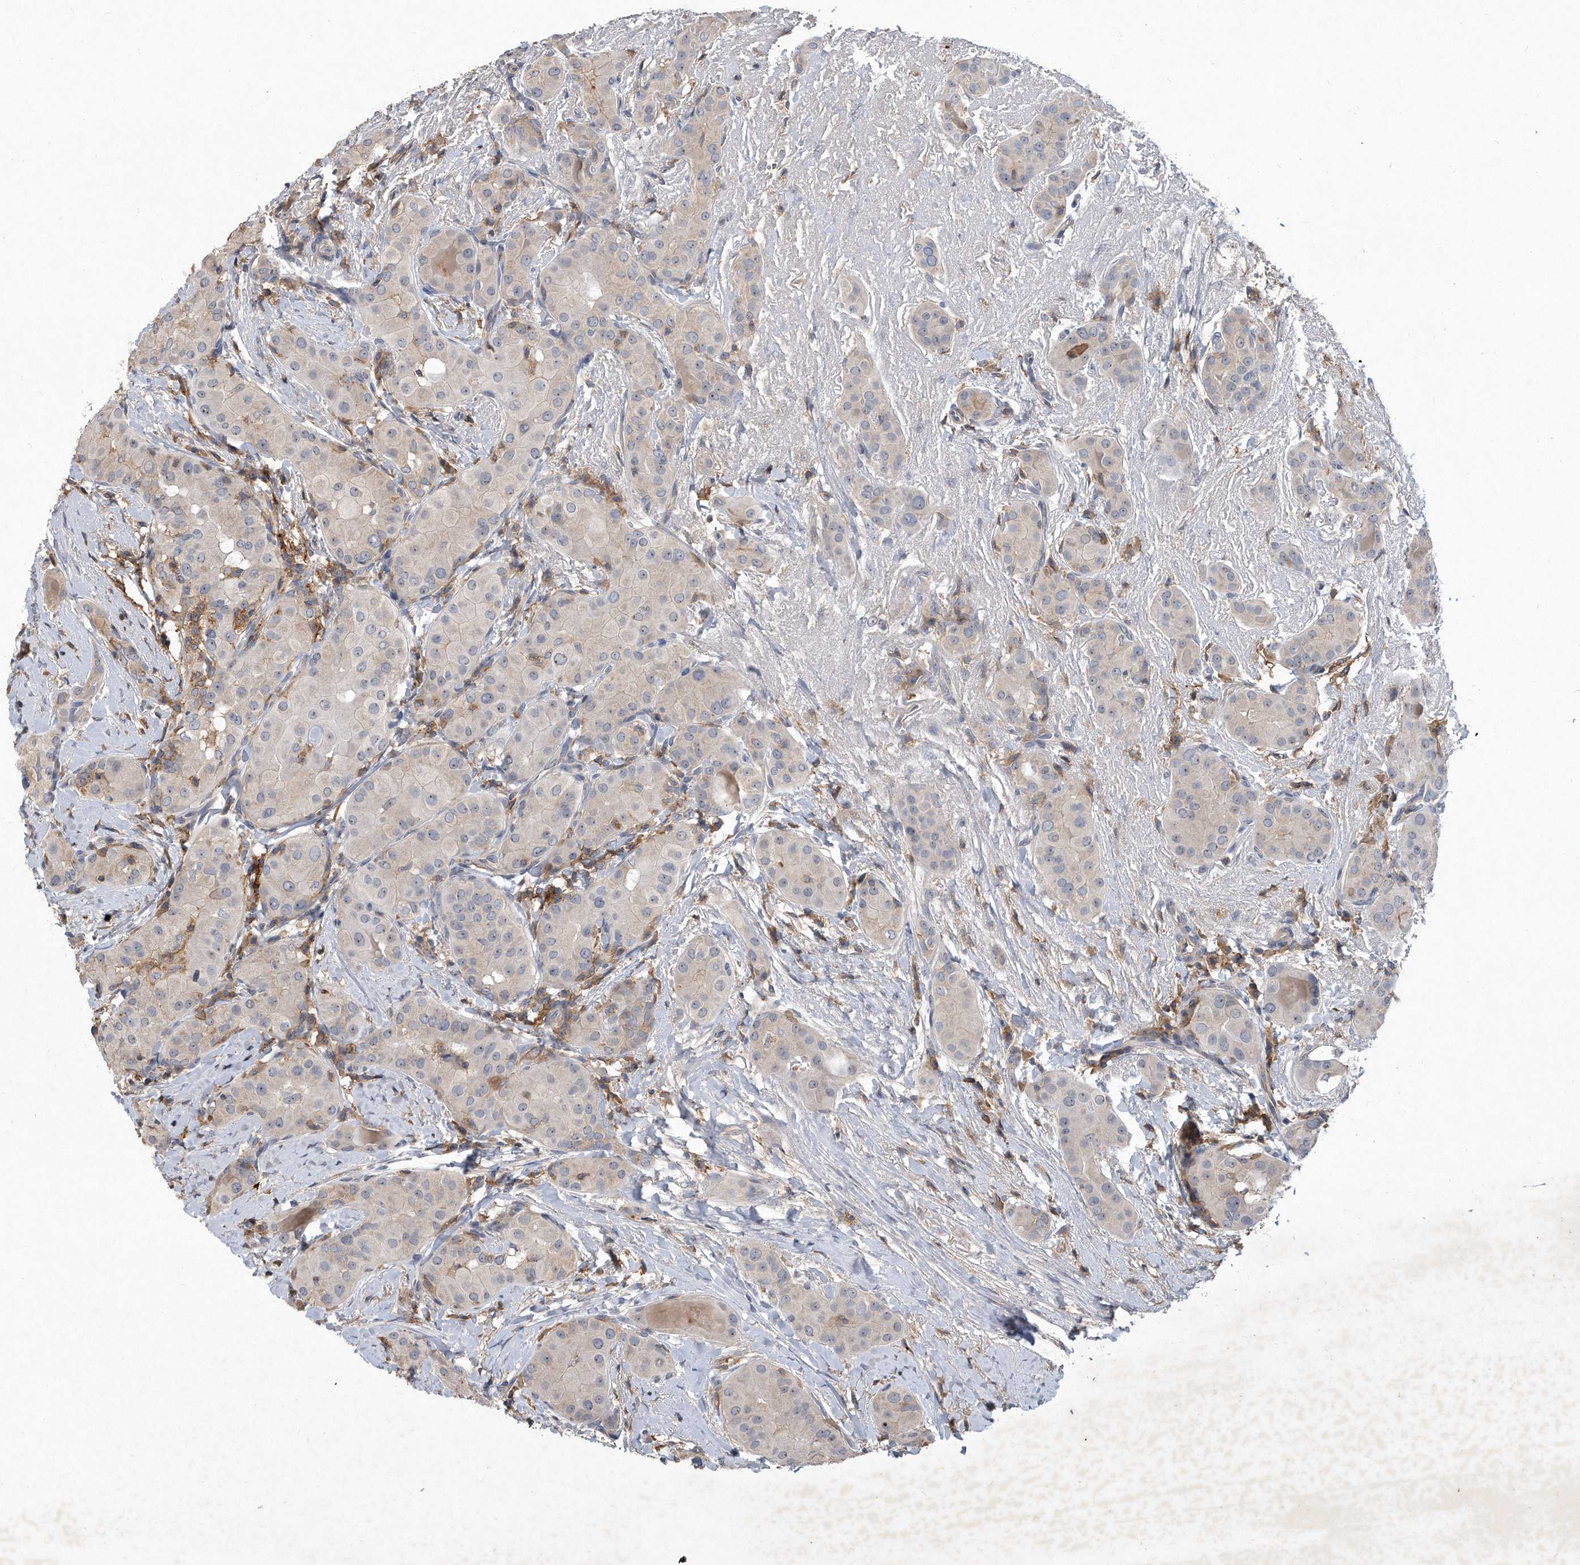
{"staining": {"intensity": "negative", "quantity": "none", "location": "none"}, "tissue": "thyroid cancer", "cell_type": "Tumor cells", "image_type": "cancer", "snomed": [{"axis": "morphology", "description": "Papillary adenocarcinoma, NOS"}, {"axis": "topography", "description": "Thyroid gland"}], "caption": "Tumor cells are negative for brown protein staining in thyroid papillary adenocarcinoma.", "gene": "PGBD2", "patient": {"sex": "male", "age": 33}}